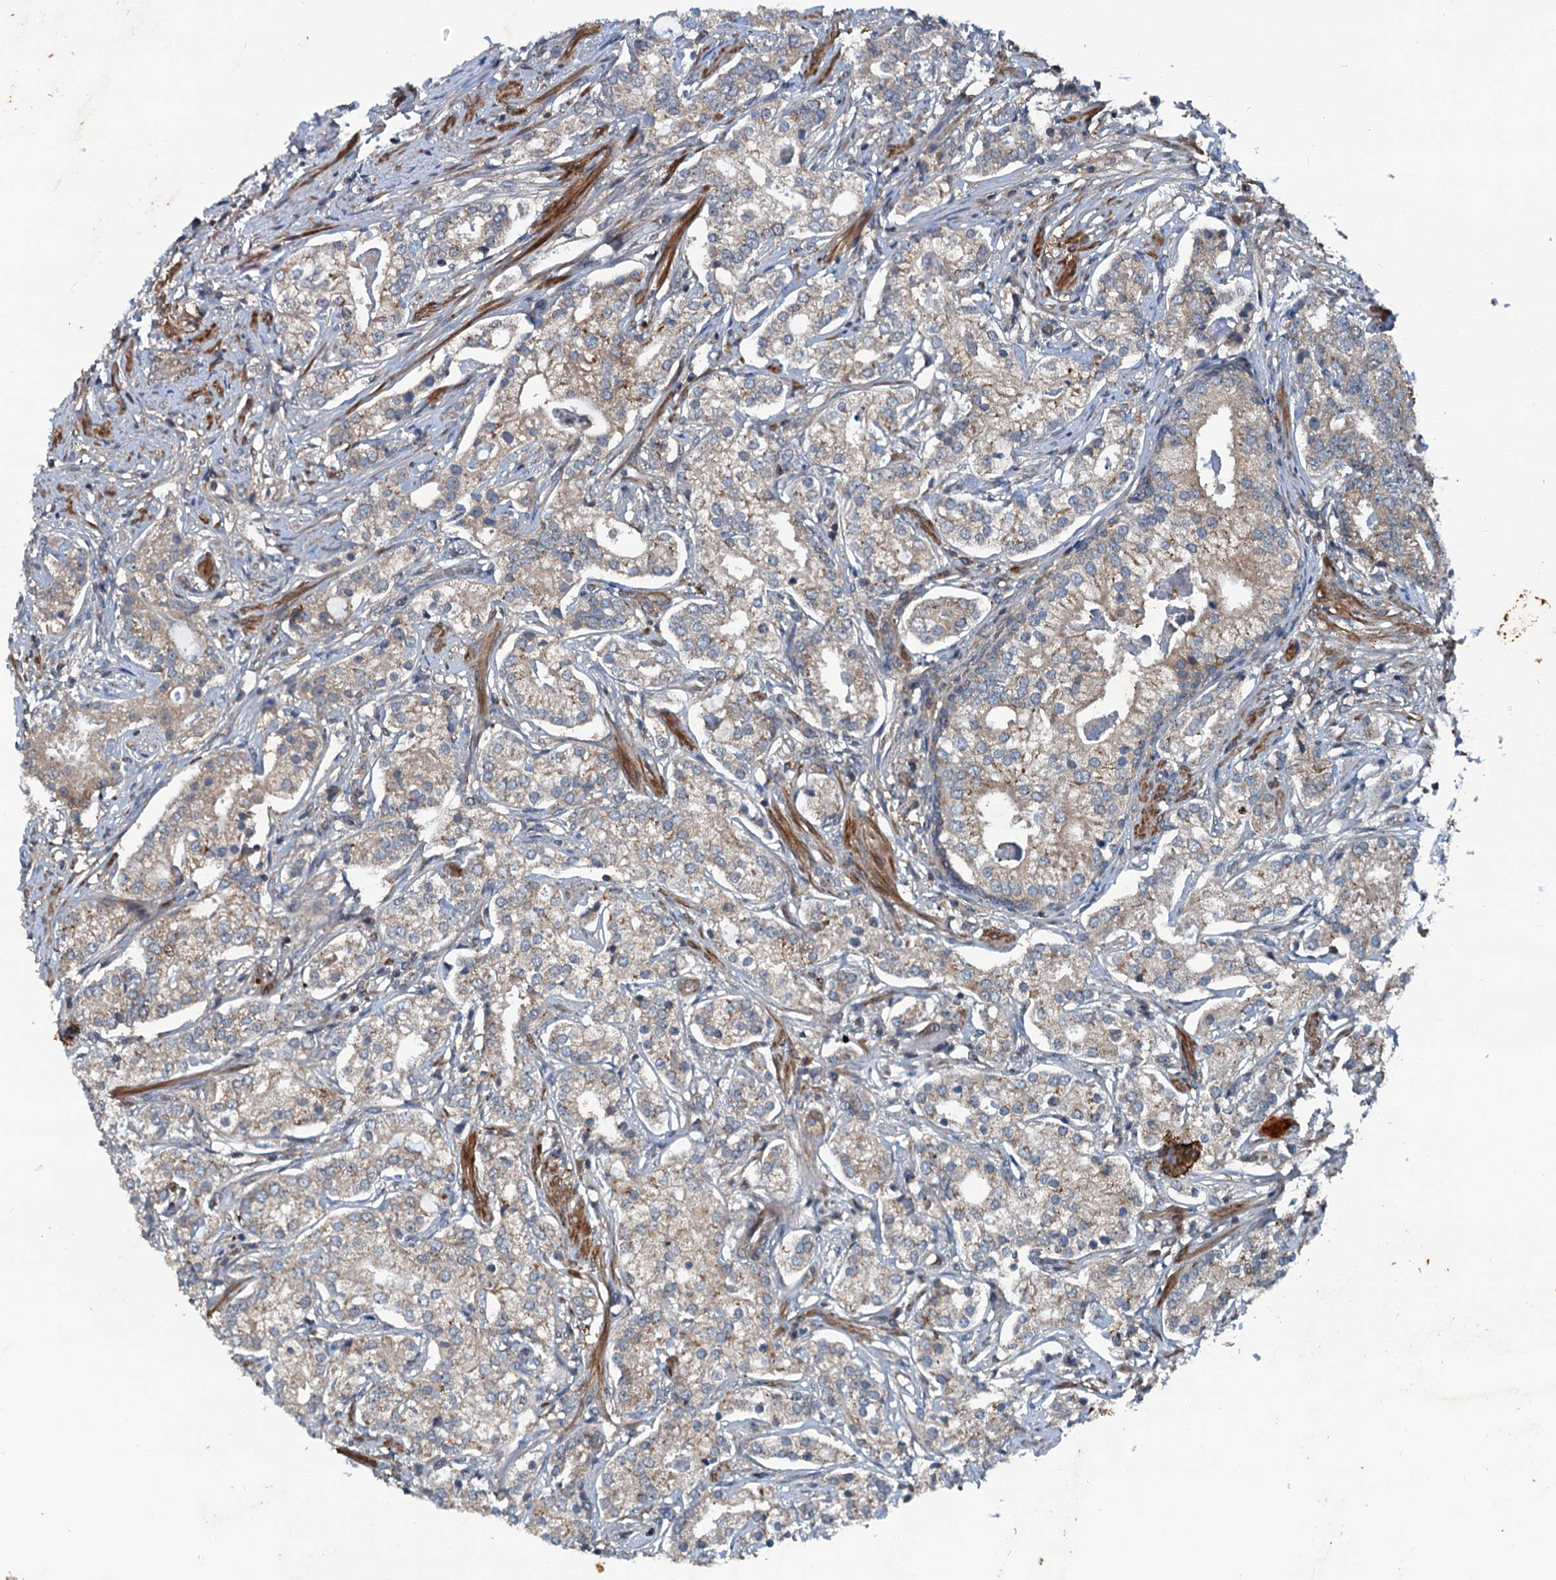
{"staining": {"intensity": "weak", "quantity": "25%-75%", "location": "cytoplasmic/membranous"}, "tissue": "prostate cancer", "cell_type": "Tumor cells", "image_type": "cancer", "snomed": [{"axis": "morphology", "description": "Adenocarcinoma, High grade"}, {"axis": "topography", "description": "Prostate"}], "caption": "Human adenocarcinoma (high-grade) (prostate) stained with a brown dye shows weak cytoplasmic/membranous positive staining in approximately 25%-75% of tumor cells.", "gene": "TEDC1", "patient": {"sex": "male", "age": 69}}